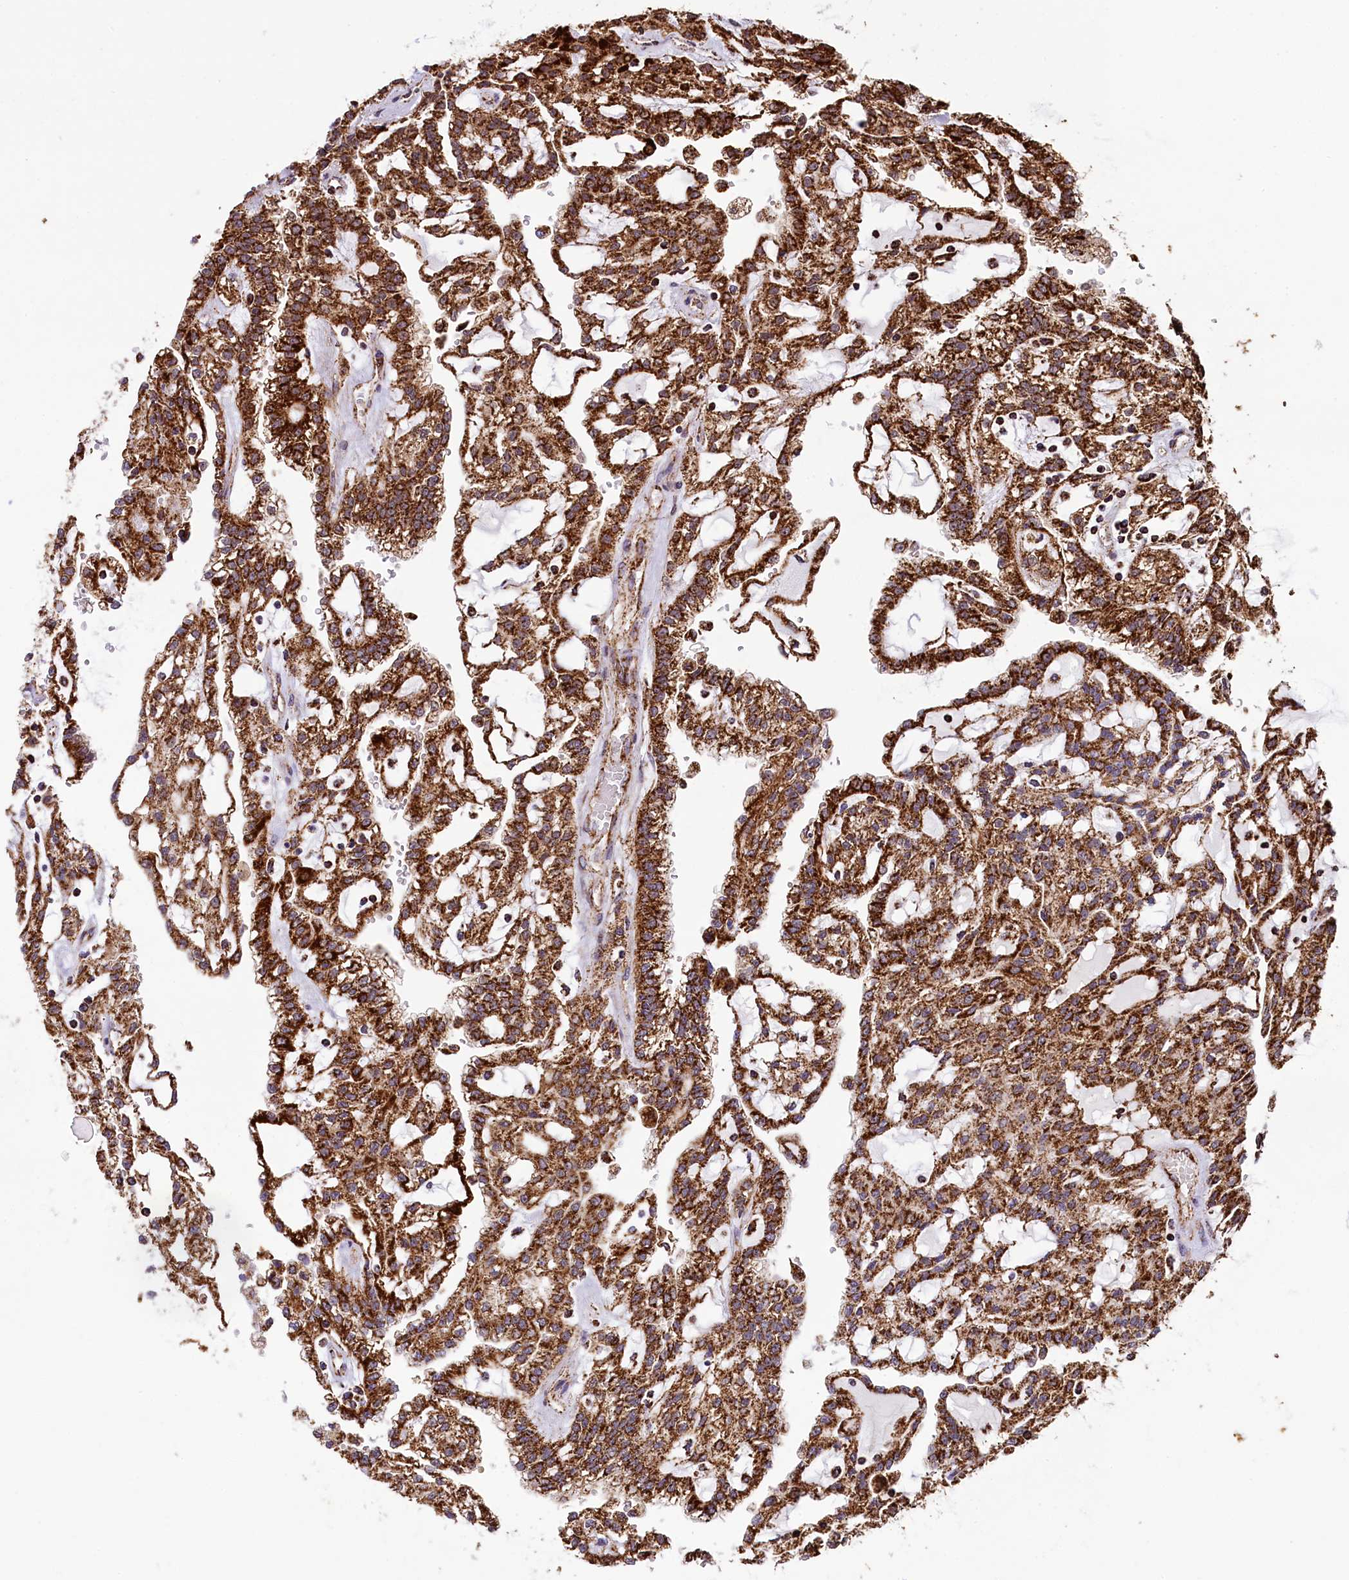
{"staining": {"intensity": "strong", "quantity": ">75%", "location": "cytoplasmic/membranous"}, "tissue": "renal cancer", "cell_type": "Tumor cells", "image_type": "cancer", "snomed": [{"axis": "morphology", "description": "Adenocarcinoma, NOS"}, {"axis": "topography", "description": "Kidney"}], "caption": "A brown stain shows strong cytoplasmic/membranous positivity of a protein in renal adenocarcinoma tumor cells.", "gene": "KLC2", "patient": {"sex": "male", "age": 63}}